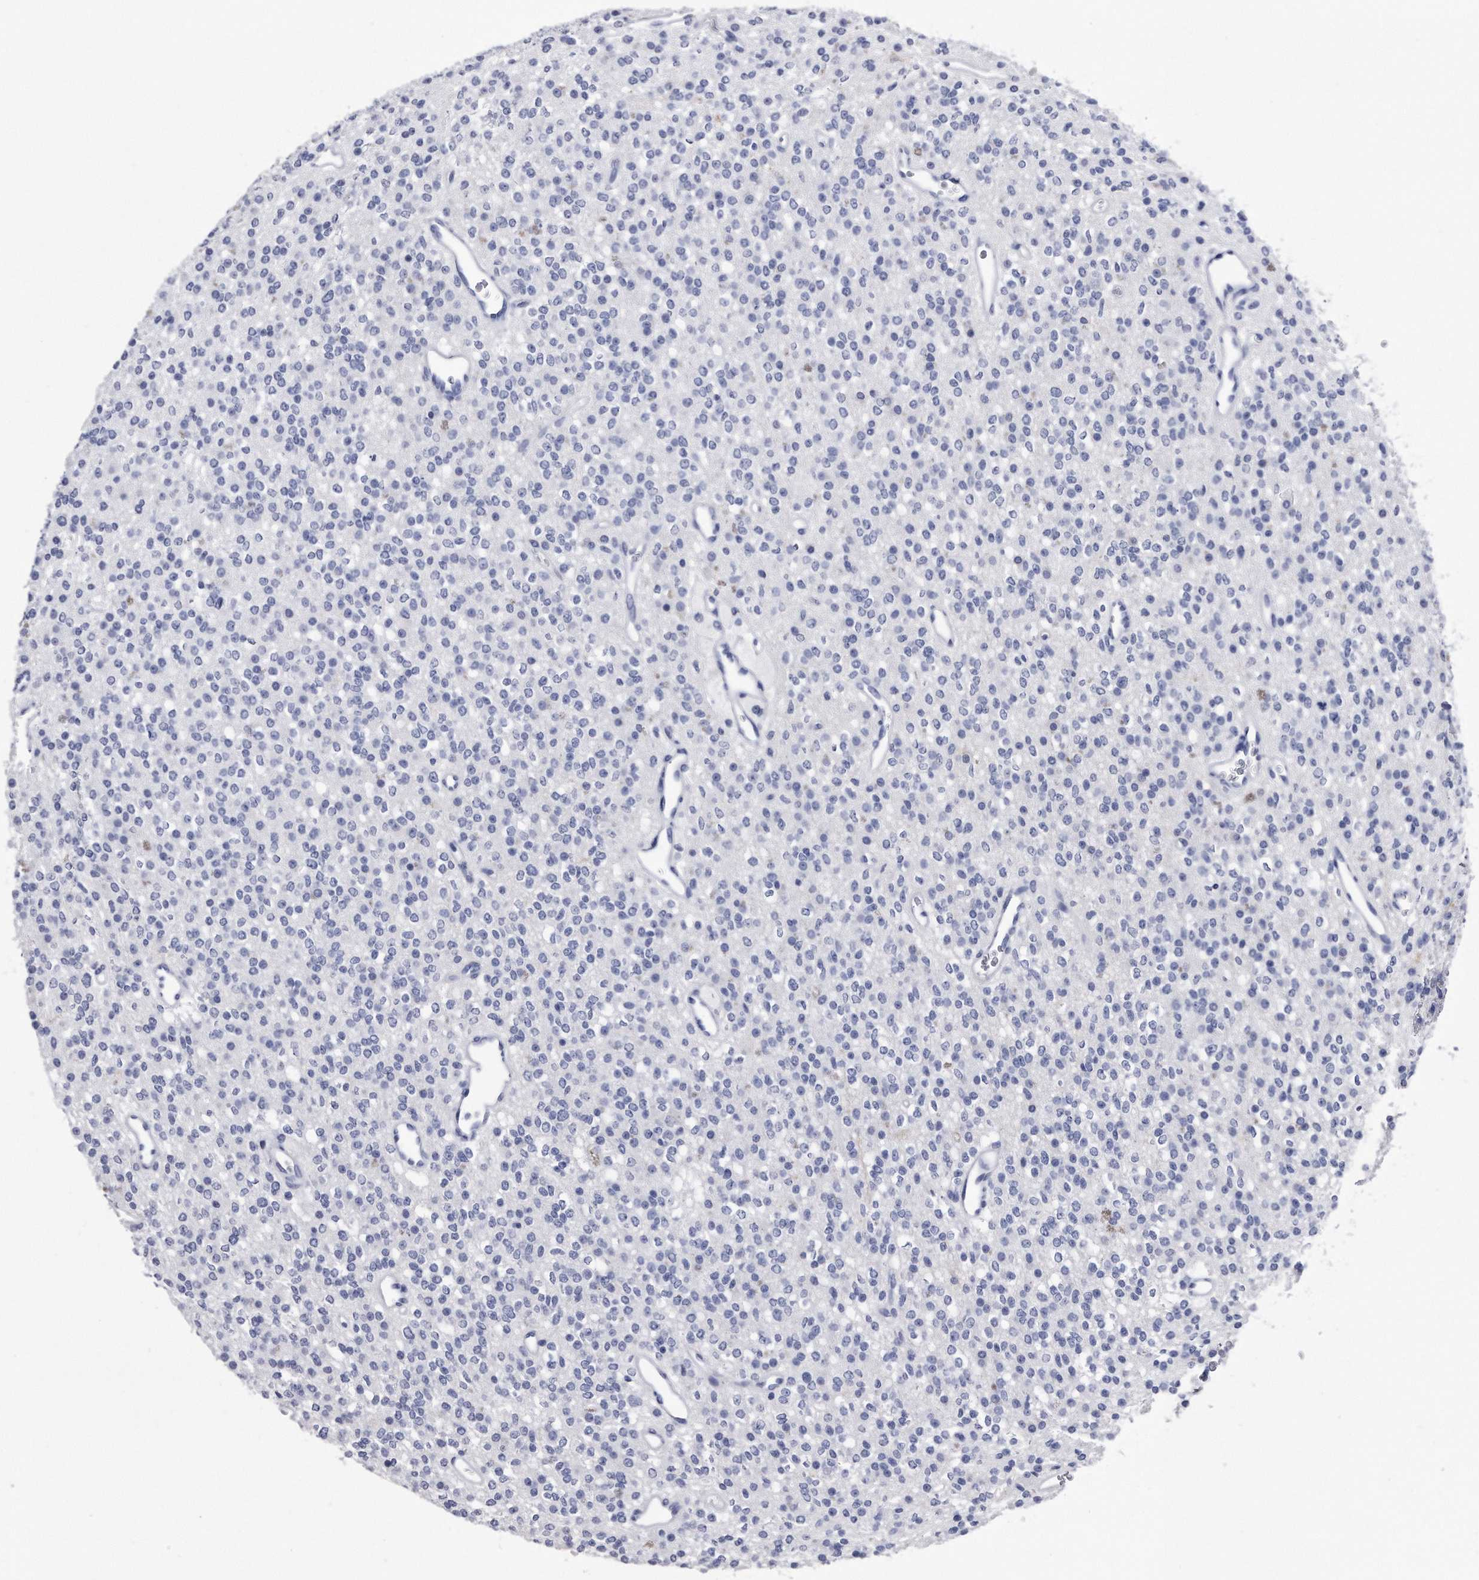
{"staining": {"intensity": "negative", "quantity": "none", "location": "none"}, "tissue": "glioma", "cell_type": "Tumor cells", "image_type": "cancer", "snomed": [{"axis": "morphology", "description": "Glioma, malignant, High grade"}, {"axis": "topography", "description": "Brain"}], "caption": "Human high-grade glioma (malignant) stained for a protein using immunohistochemistry shows no staining in tumor cells.", "gene": "KCTD8", "patient": {"sex": "male", "age": 34}}